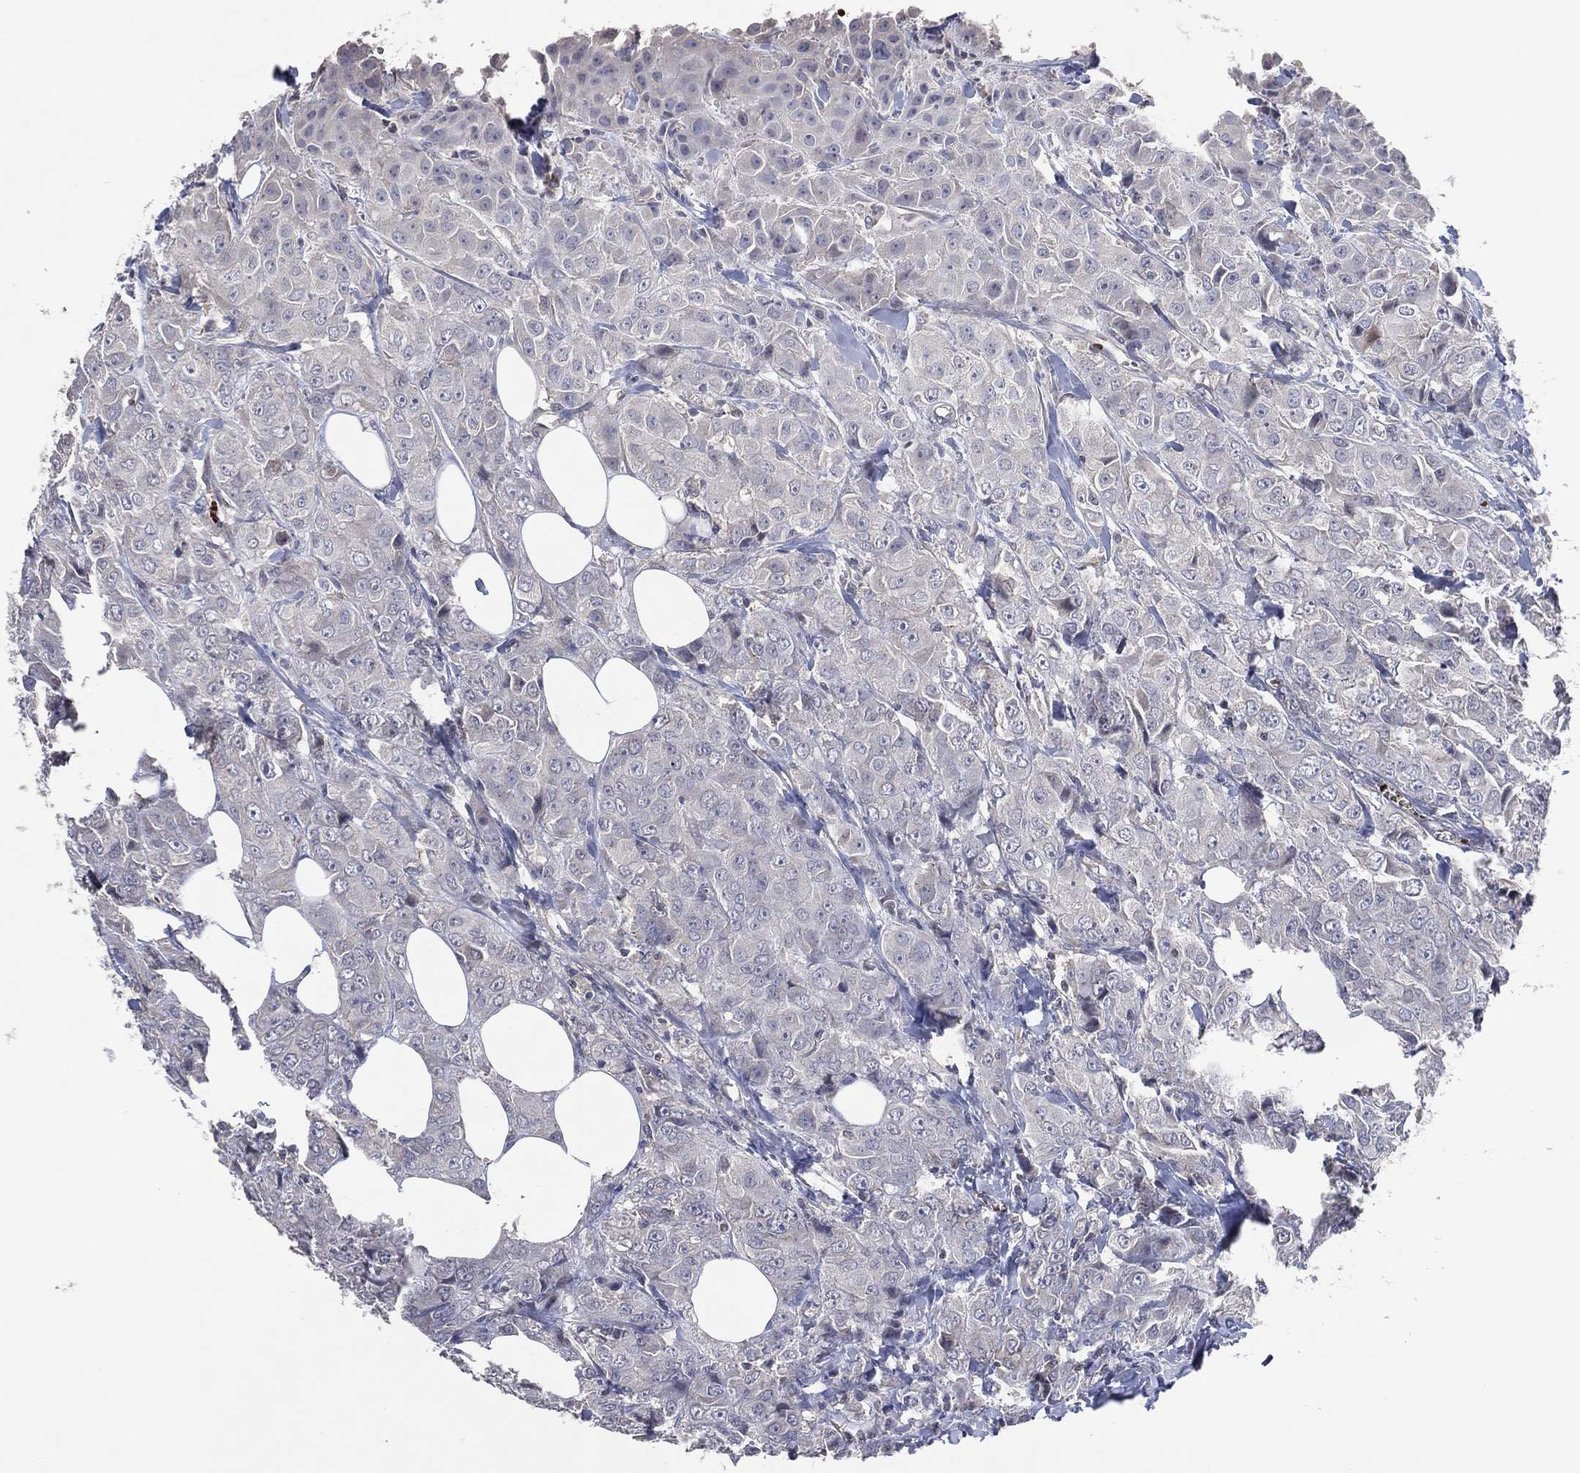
{"staining": {"intensity": "negative", "quantity": "none", "location": "none"}, "tissue": "breast cancer", "cell_type": "Tumor cells", "image_type": "cancer", "snomed": [{"axis": "morphology", "description": "Duct carcinoma"}, {"axis": "topography", "description": "Breast"}], "caption": "This micrograph is of breast cancer (intraductal carcinoma) stained with immunohistochemistry to label a protein in brown with the nuclei are counter-stained blue. There is no positivity in tumor cells. Nuclei are stained in blue.", "gene": "DNAH7", "patient": {"sex": "female", "age": 43}}